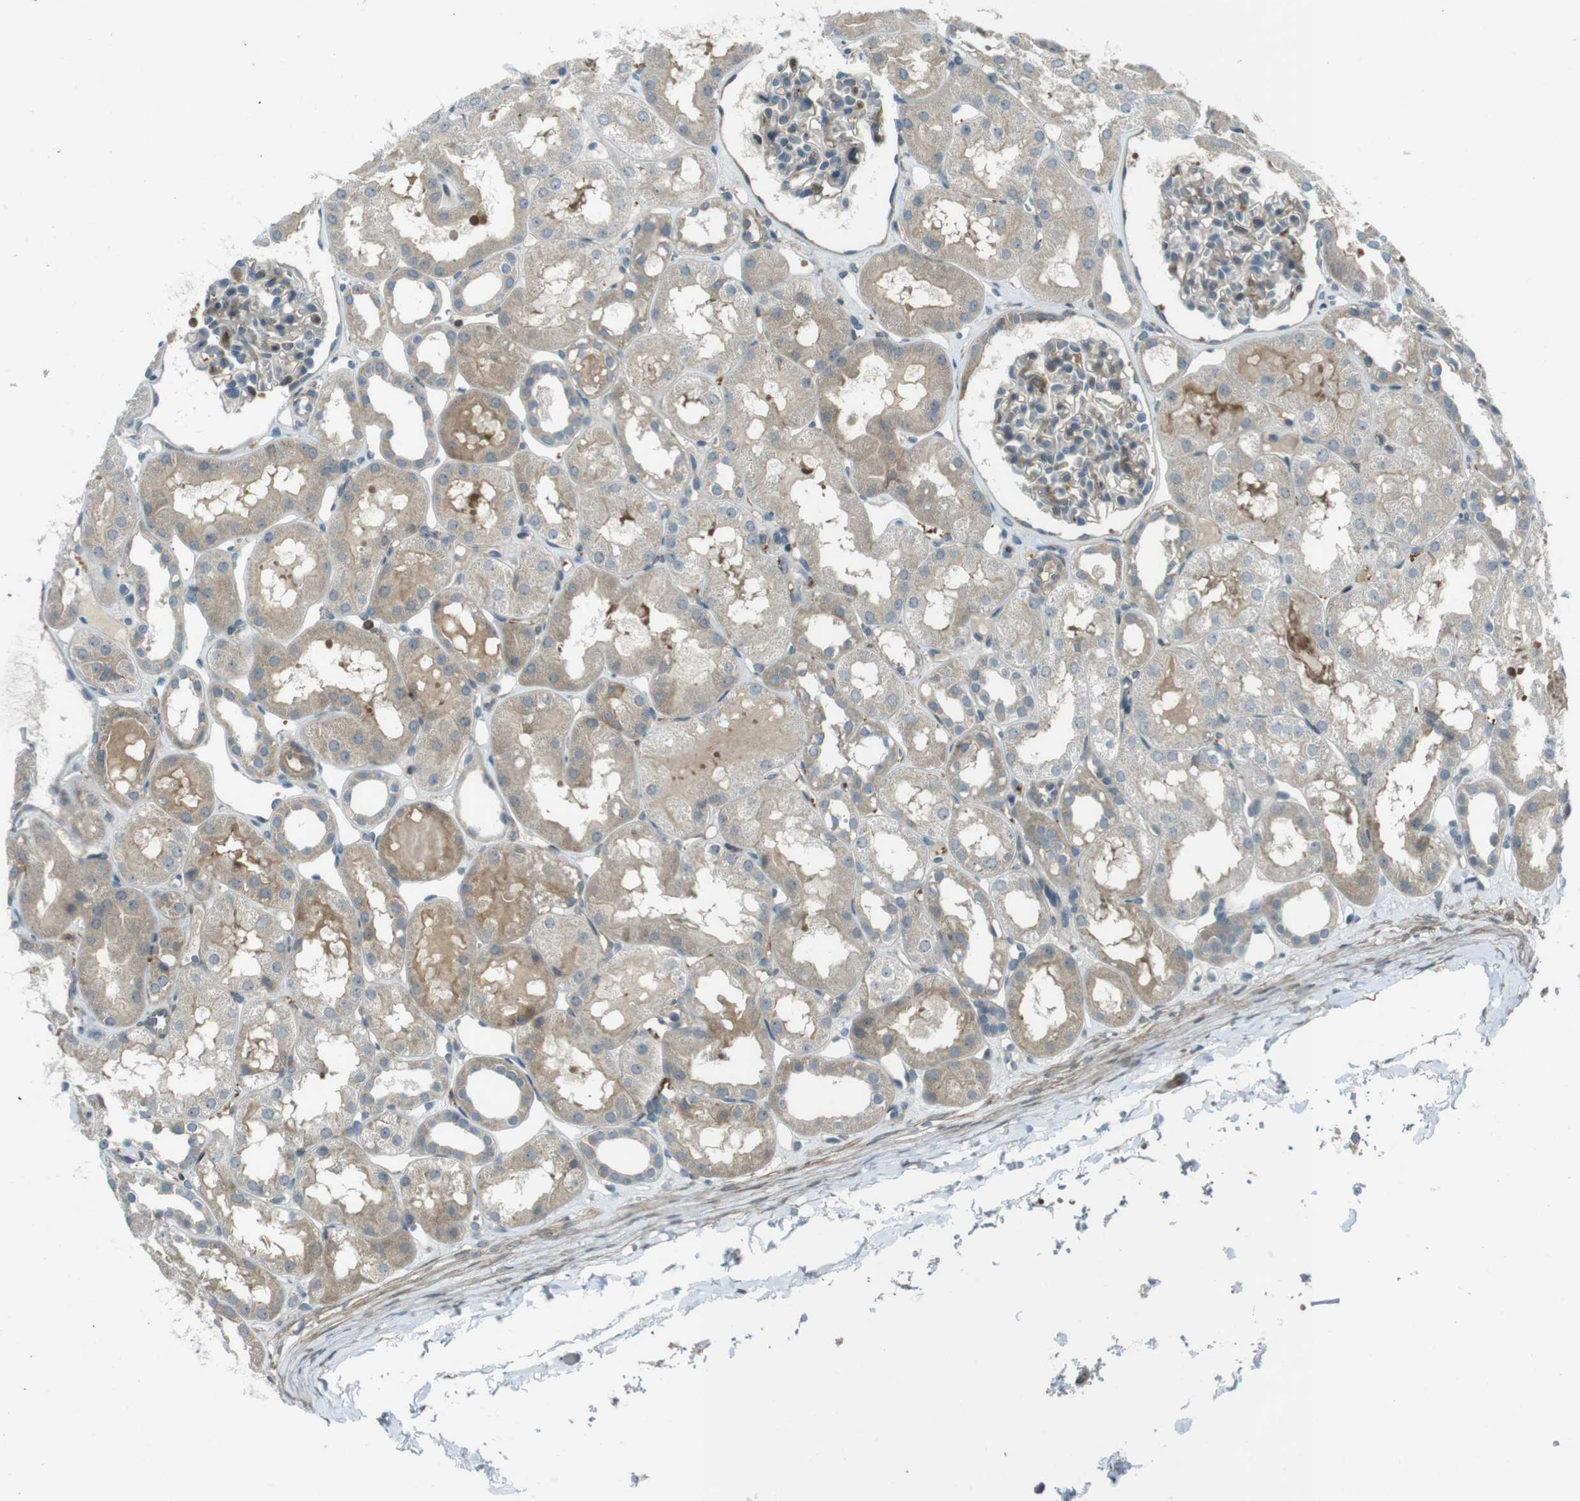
{"staining": {"intensity": "weak", "quantity": "25%-75%", "location": "cytoplasmic/membranous"}, "tissue": "kidney", "cell_type": "Cells in glomeruli", "image_type": "normal", "snomed": [{"axis": "morphology", "description": "Normal tissue, NOS"}, {"axis": "topography", "description": "Kidney"}, {"axis": "topography", "description": "Urinary bladder"}], "caption": "Normal kidney was stained to show a protein in brown. There is low levels of weak cytoplasmic/membranous staining in approximately 25%-75% of cells in glomeruli.", "gene": "ZYX", "patient": {"sex": "male", "age": 16}}